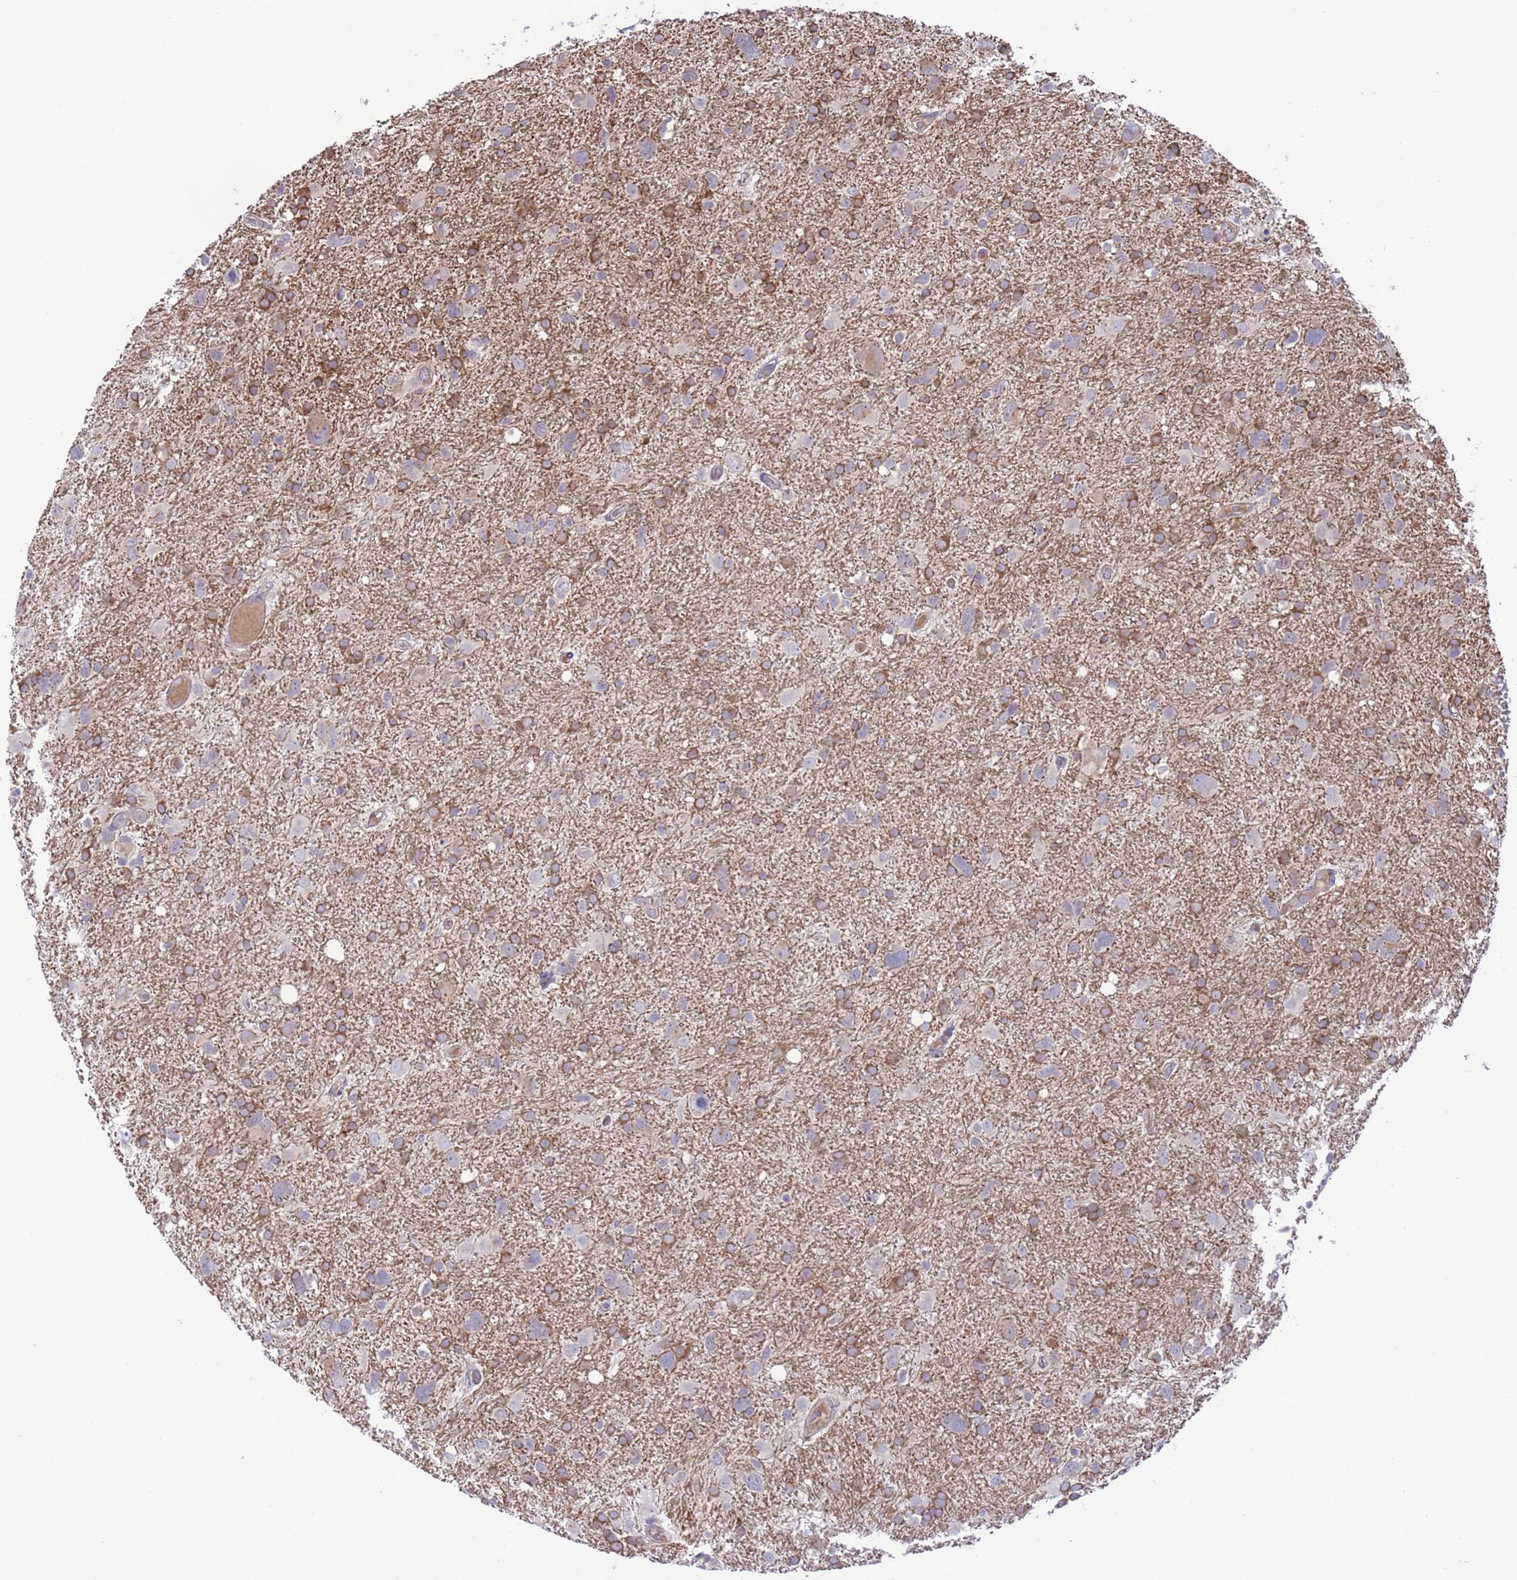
{"staining": {"intensity": "moderate", "quantity": ">75%", "location": "cytoplasmic/membranous"}, "tissue": "glioma", "cell_type": "Tumor cells", "image_type": "cancer", "snomed": [{"axis": "morphology", "description": "Glioma, malignant, High grade"}, {"axis": "topography", "description": "Brain"}], "caption": "High-power microscopy captured an immunohistochemistry (IHC) micrograph of glioma, revealing moderate cytoplasmic/membranous expression in about >75% of tumor cells. (Brightfield microscopy of DAB IHC at high magnification).", "gene": "GJA10", "patient": {"sex": "male", "age": 61}}